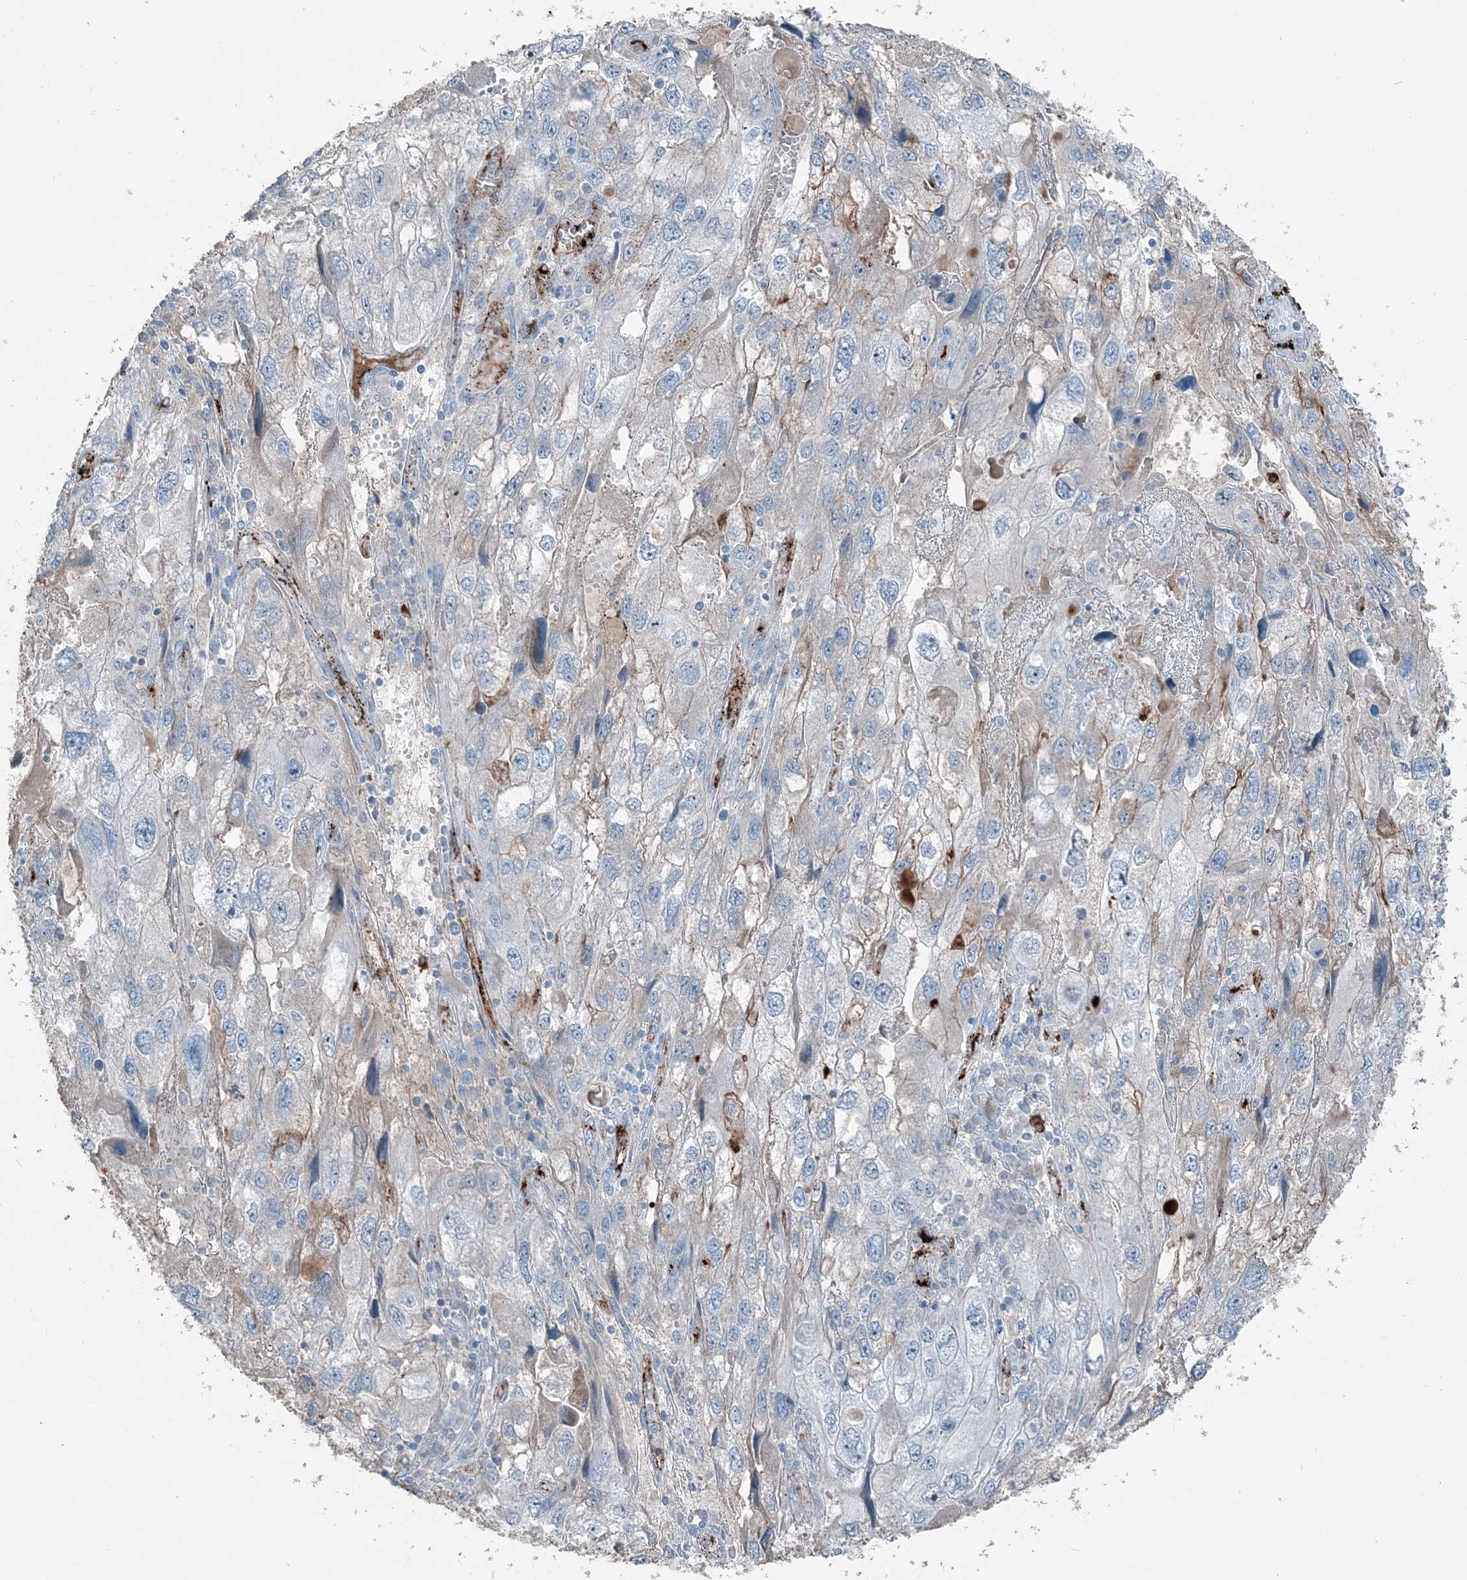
{"staining": {"intensity": "negative", "quantity": "none", "location": "none"}, "tissue": "endometrial cancer", "cell_type": "Tumor cells", "image_type": "cancer", "snomed": [{"axis": "morphology", "description": "Adenocarcinoma, NOS"}, {"axis": "topography", "description": "Endometrium"}], "caption": "High magnification brightfield microscopy of endometrial cancer (adenocarcinoma) stained with DAB (3,3'-diaminobenzidine) (brown) and counterstained with hematoxylin (blue): tumor cells show no significant staining.", "gene": "ELOVL7", "patient": {"sex": "female", "age": 49}}